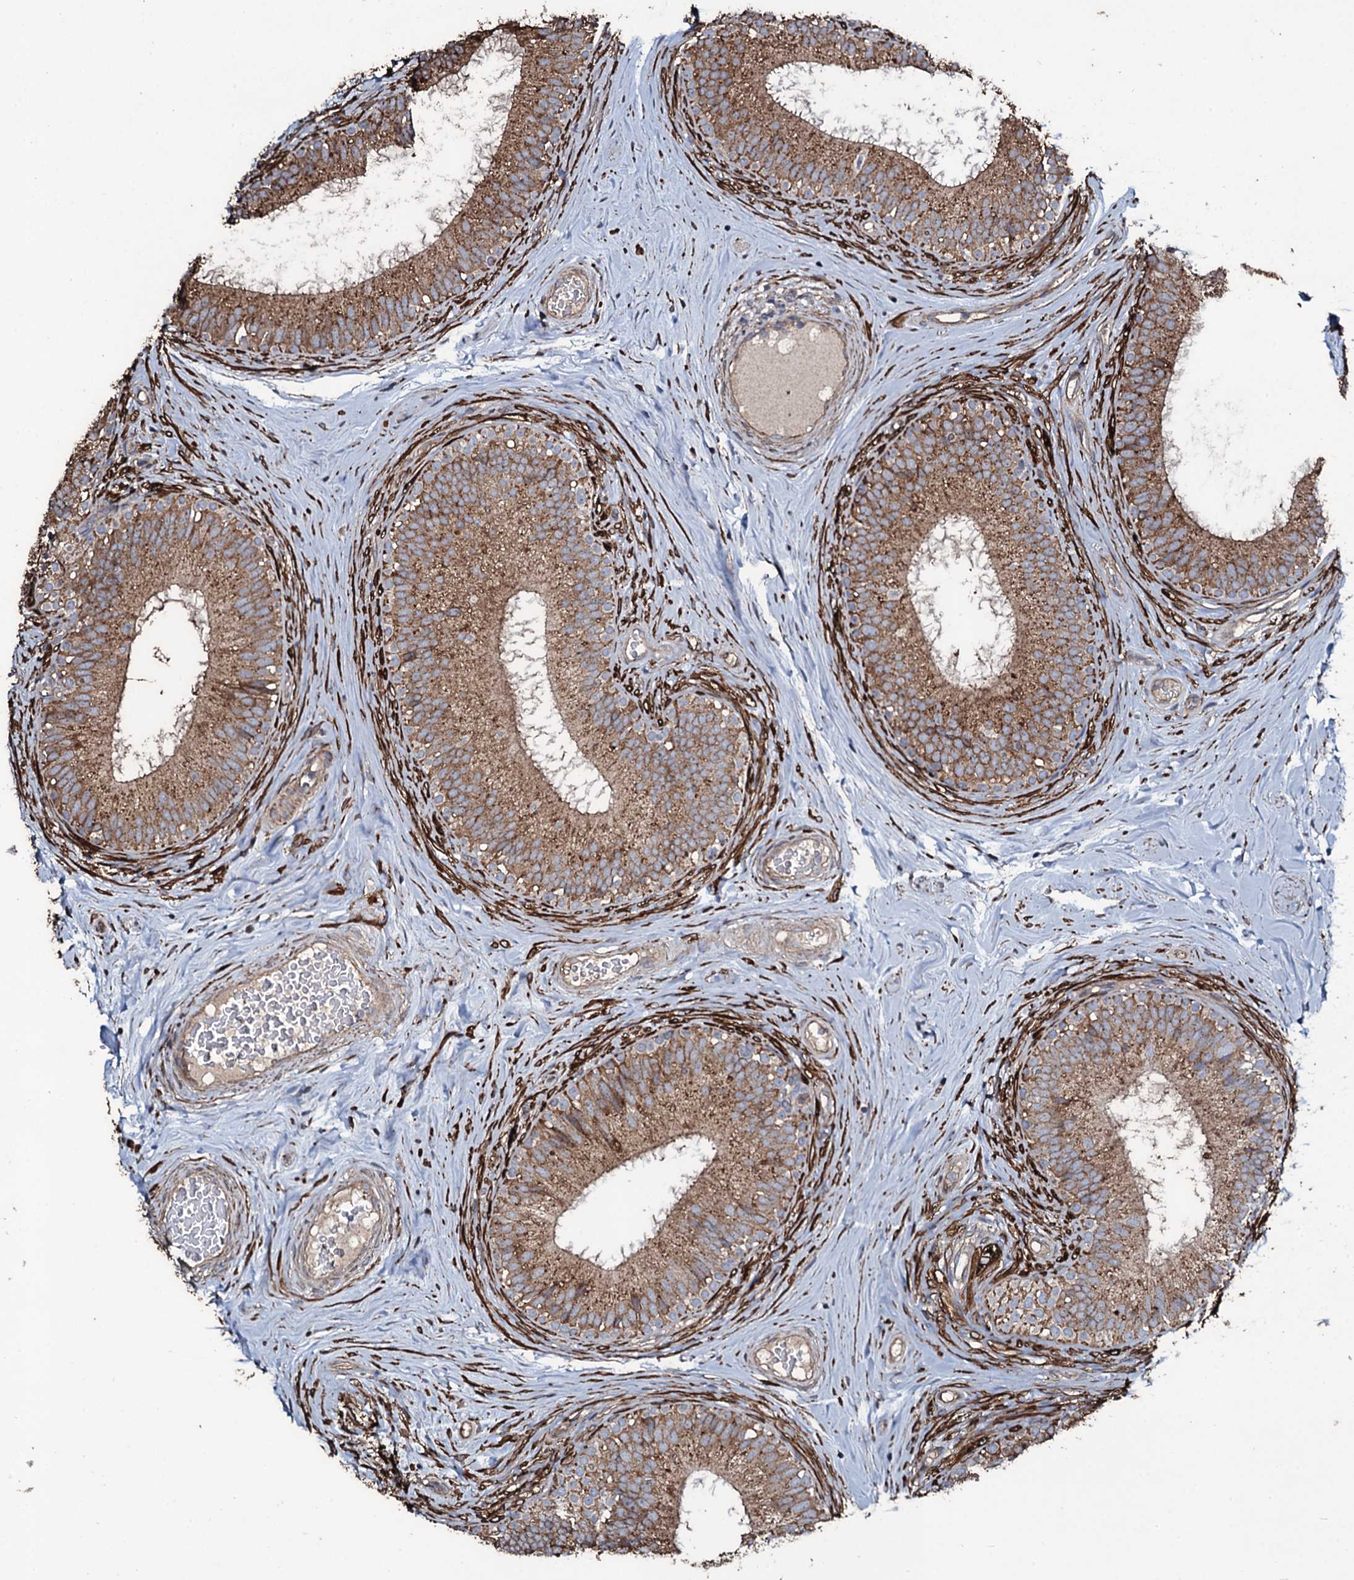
{"staining": {"intensity": "moderate", "quantity": ">75%", "location": "cytoplasmic/membranous"}, "tissue": "epididymis", "cell_type": "Glandular cells", "image_type": "normal", "snomed": [{"axis": "morphology", "description": "Normal tissue, NOS"}, {"axis": "topography", "description": "Epididymis"}], "caption": "Protein analysis of unremarkable epididymis displays moderate cytoplasmic/membranous expression in about >75% of glandular cells.", "gene": "WIPF3", "patient": {"sex": "male", "age": 33}}